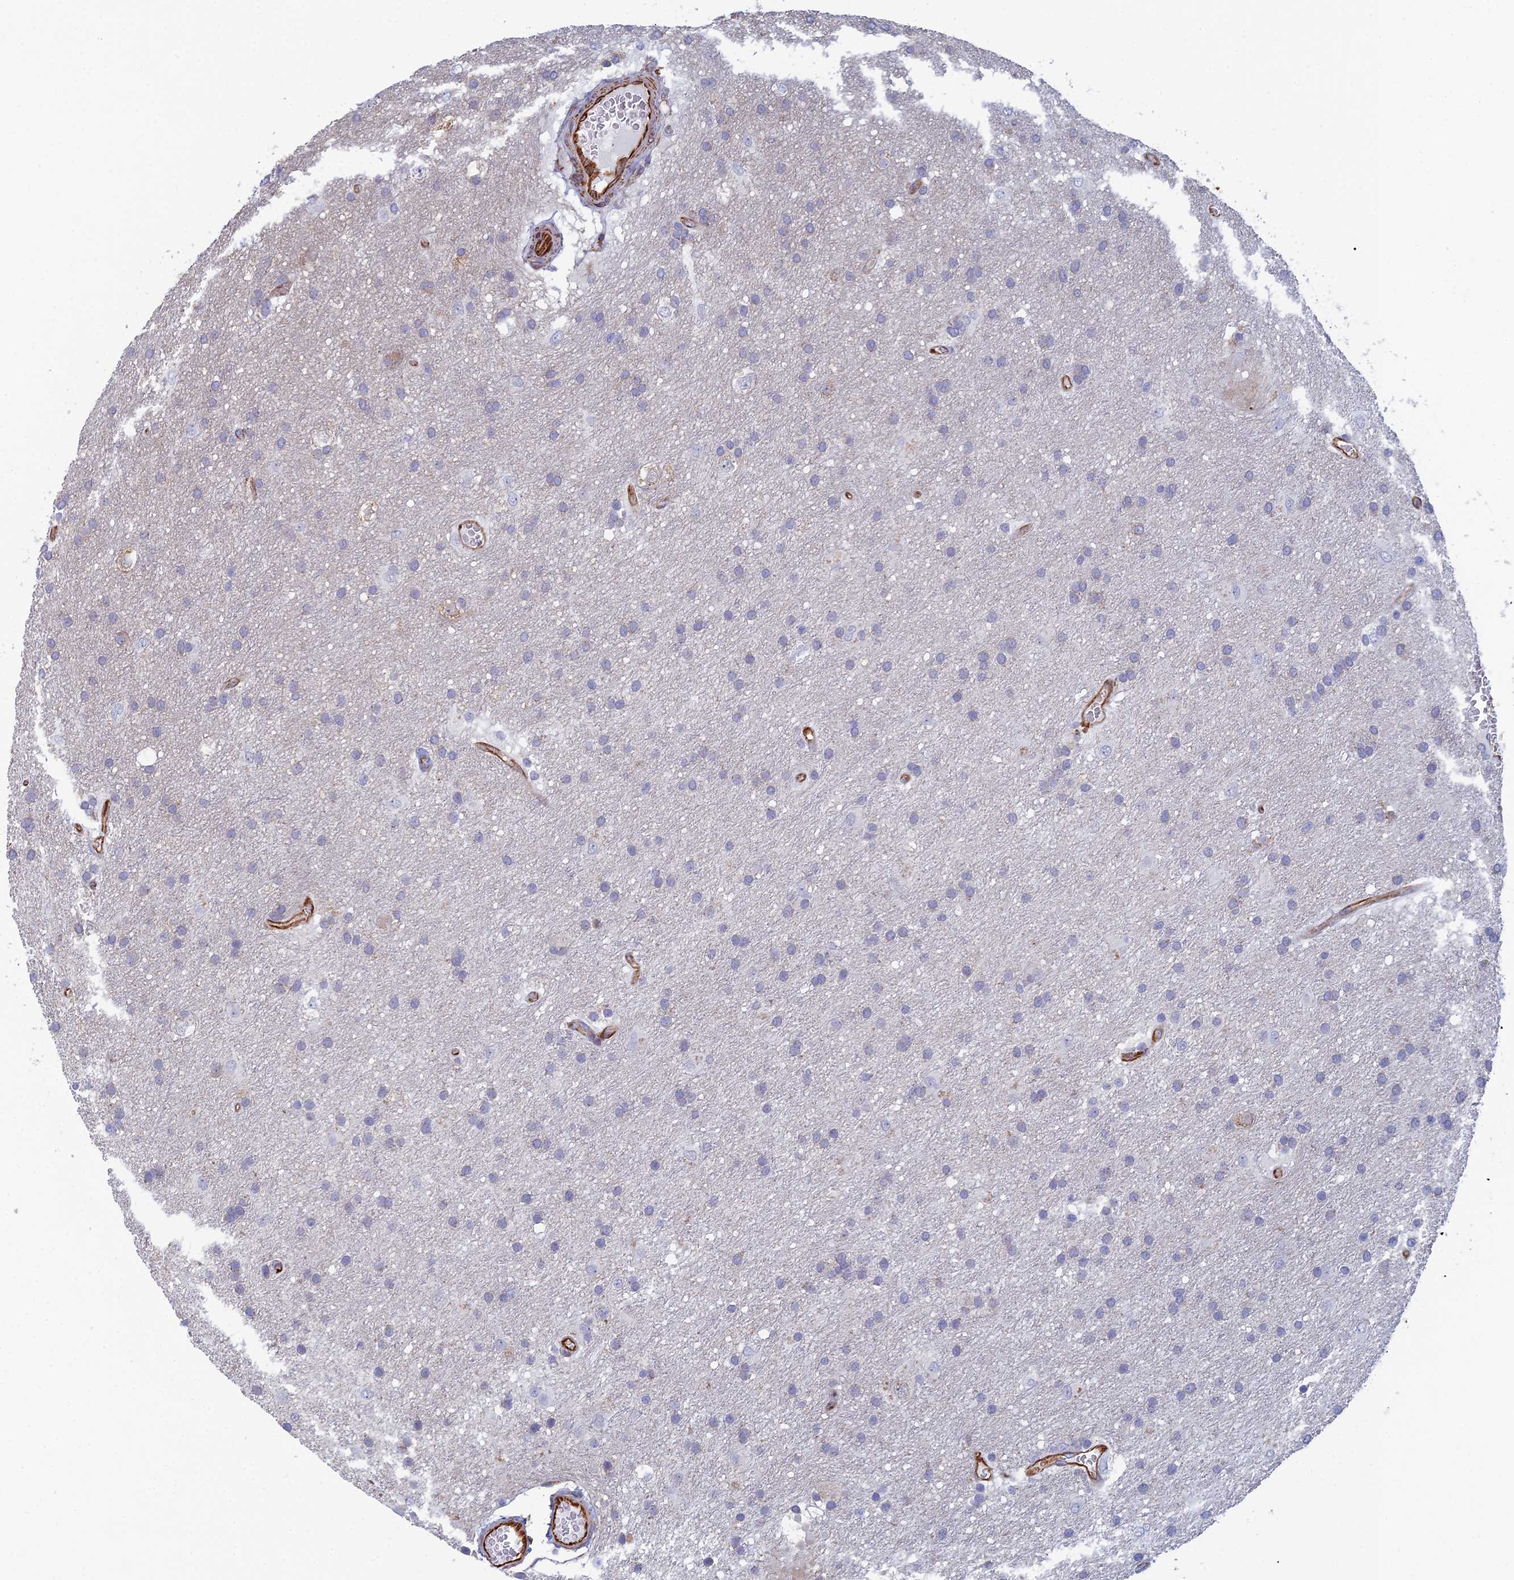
{"staining": {"intensity": "negative", "quantity": "none", "location": "none"}, "tissue": "glioma", "cell_type": "Tumor cells", "image_type": "cancer", "snomed": [{"axis": "morphology", "description": "Glioma, malignant, Low grade"}, {"axis": "topography", "description": "Brain"}], "caption": "A high-resolution photomicrograph shows immunohistochemistry (IHC) staining of low-grade glioma (malignant), which shows no significant expression in tumor cells.", "gene": "CLVS2", "patient": {"sex": "male", "age": 66}}